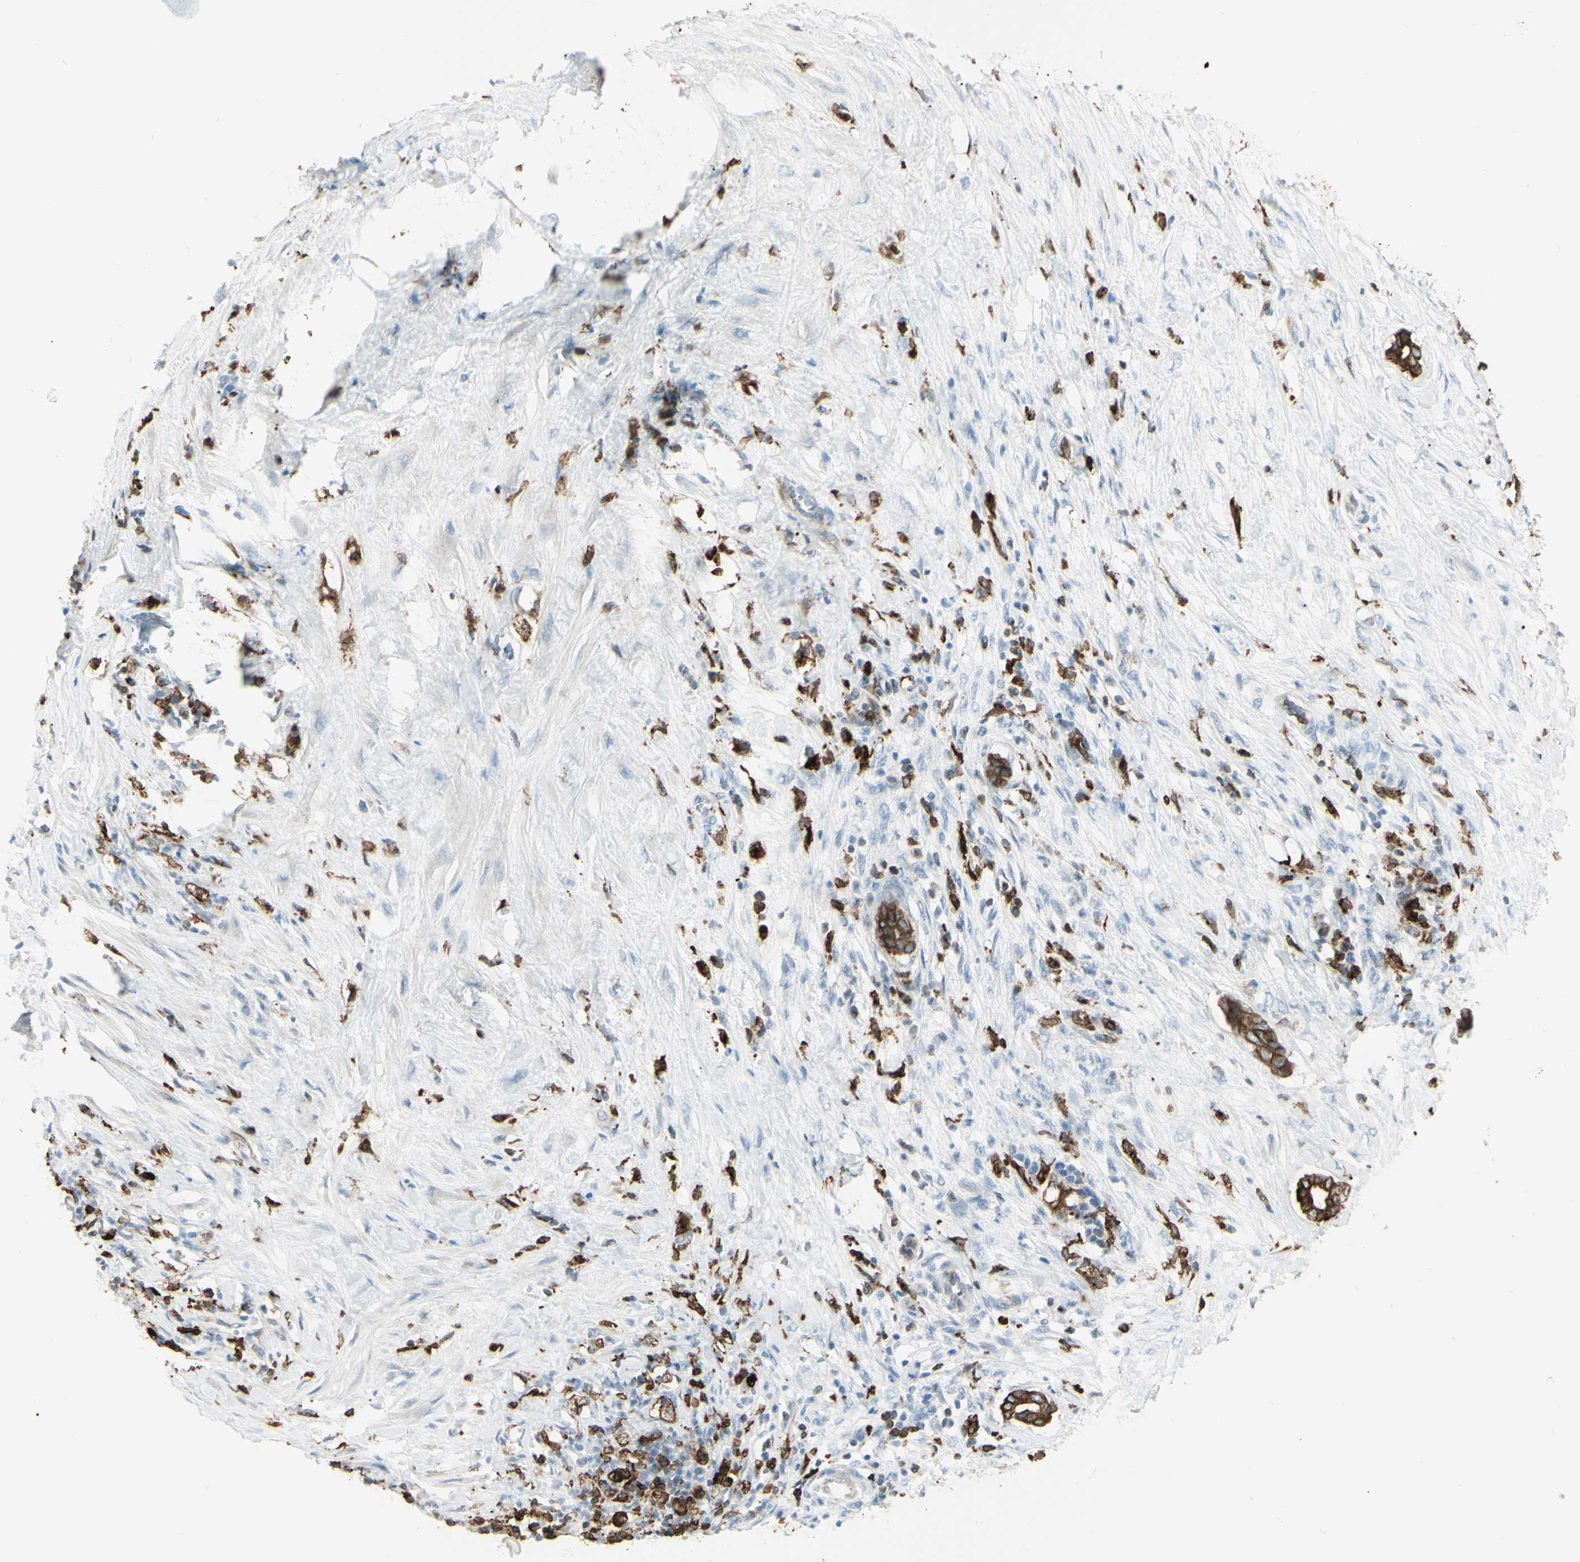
{"staining": {"intensity": "moderate", "quantity": ">75%", "location": "cytoplasmic/membranous"}, "tissue": "pancreatic cancer", "cell_type": "Tumor cells", "image_type": "cancer", "snomed": [{"axis": "morphology", "description": "Adenocarcinoma, NOS"}, {"axis": "topography", "description": "Pancreas"}], "caption": "Pancreatic cancer was stained to show a protein in brown. There is medium levels of moderate cytoplasmic/membranous expression in about >75% of tumor cells.", "gene": "CD74", "patient": {"sex": "male", "age": 41}}